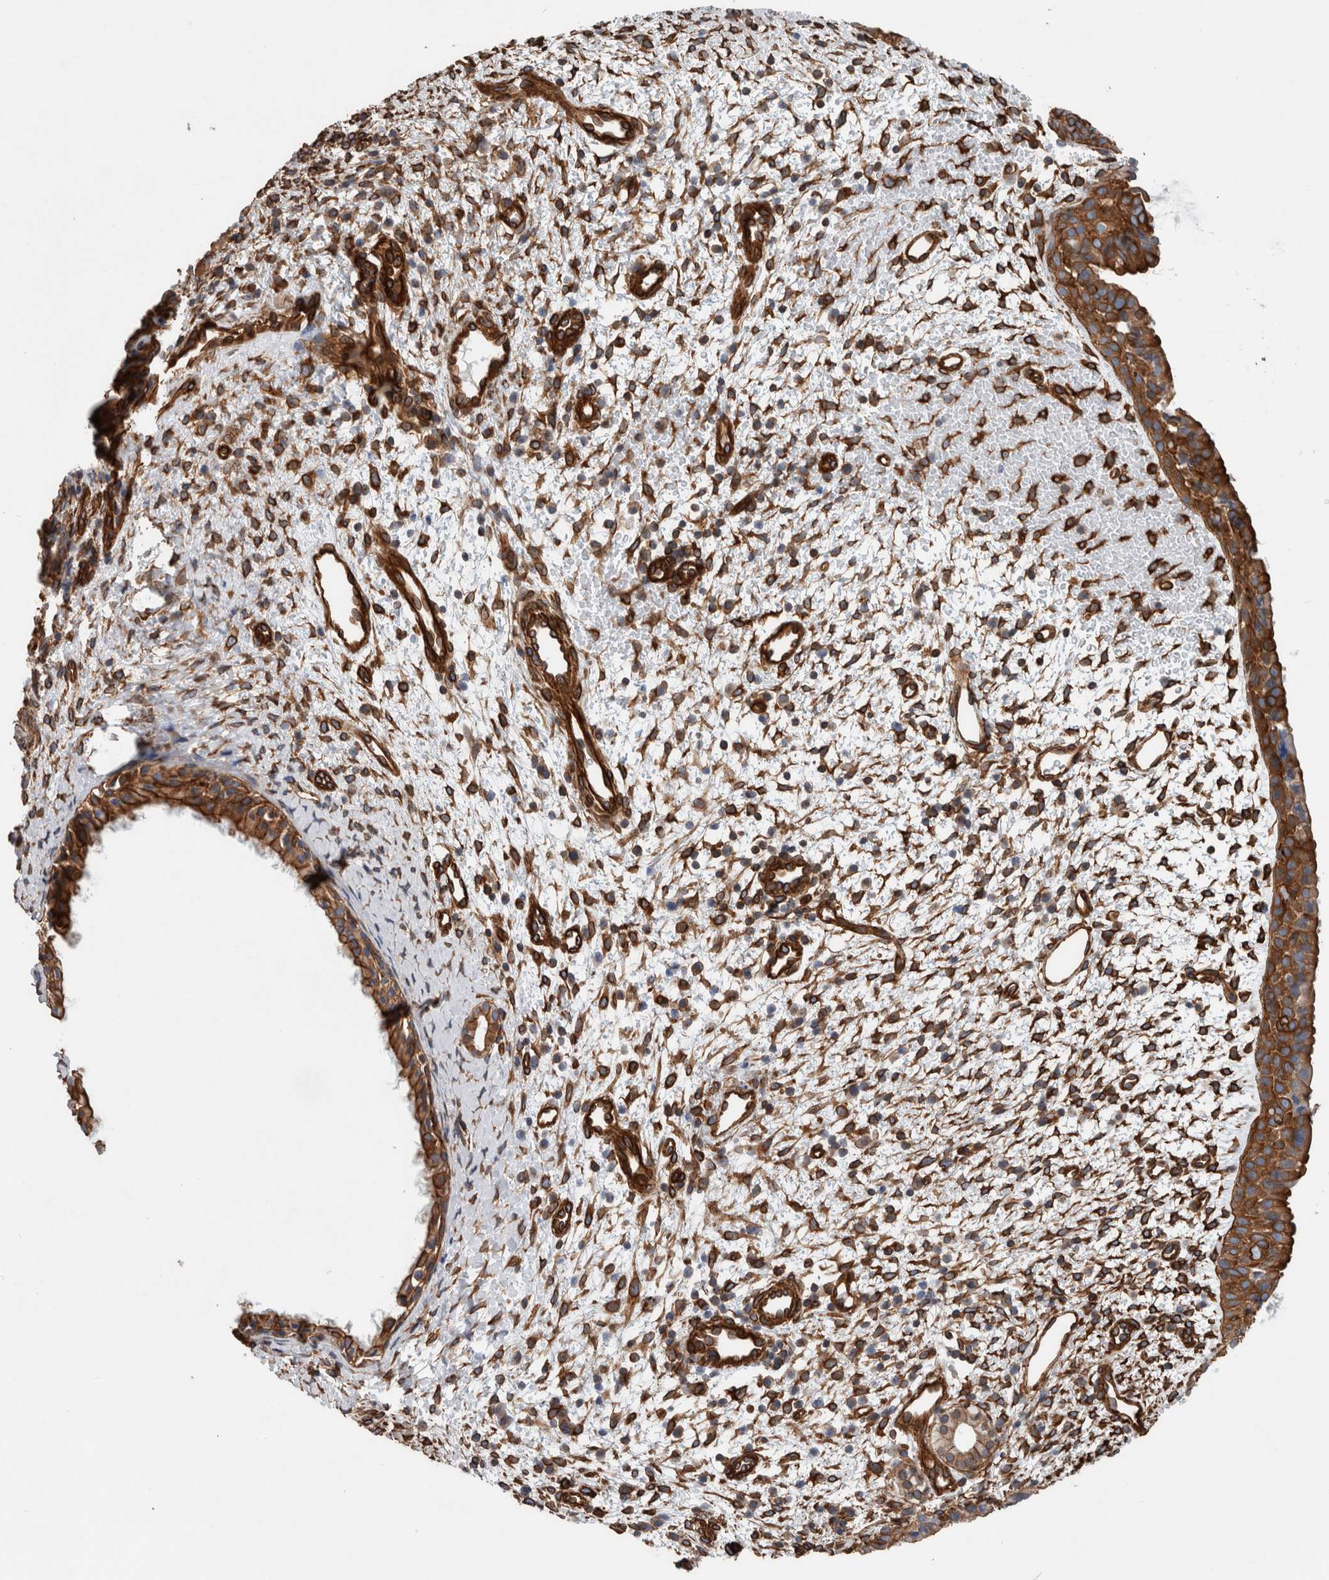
{"staining": {"intensity": "strong", "quantity": ">75%", "location": "cytoplasmic/membranous"}, "tissue": "nasopharynx", "cell_type": "Respiratory epithelial cells", "image_type": "normal", "snomed": [{"axis": "morphology", "description": "Normal tissue, NOS"}, {"axis": "topography", "description": "Nasopharynx"}], "caption": "IHC photomicrograph of normal nasopharynx stained for a protein (brown), which displays high levels of strong cytoplasmic/membranous positivity in approximately >75% of respiratory epithelial cells.", "gene": "PLEC", "patient": {"sex": "male", "age": 22}}